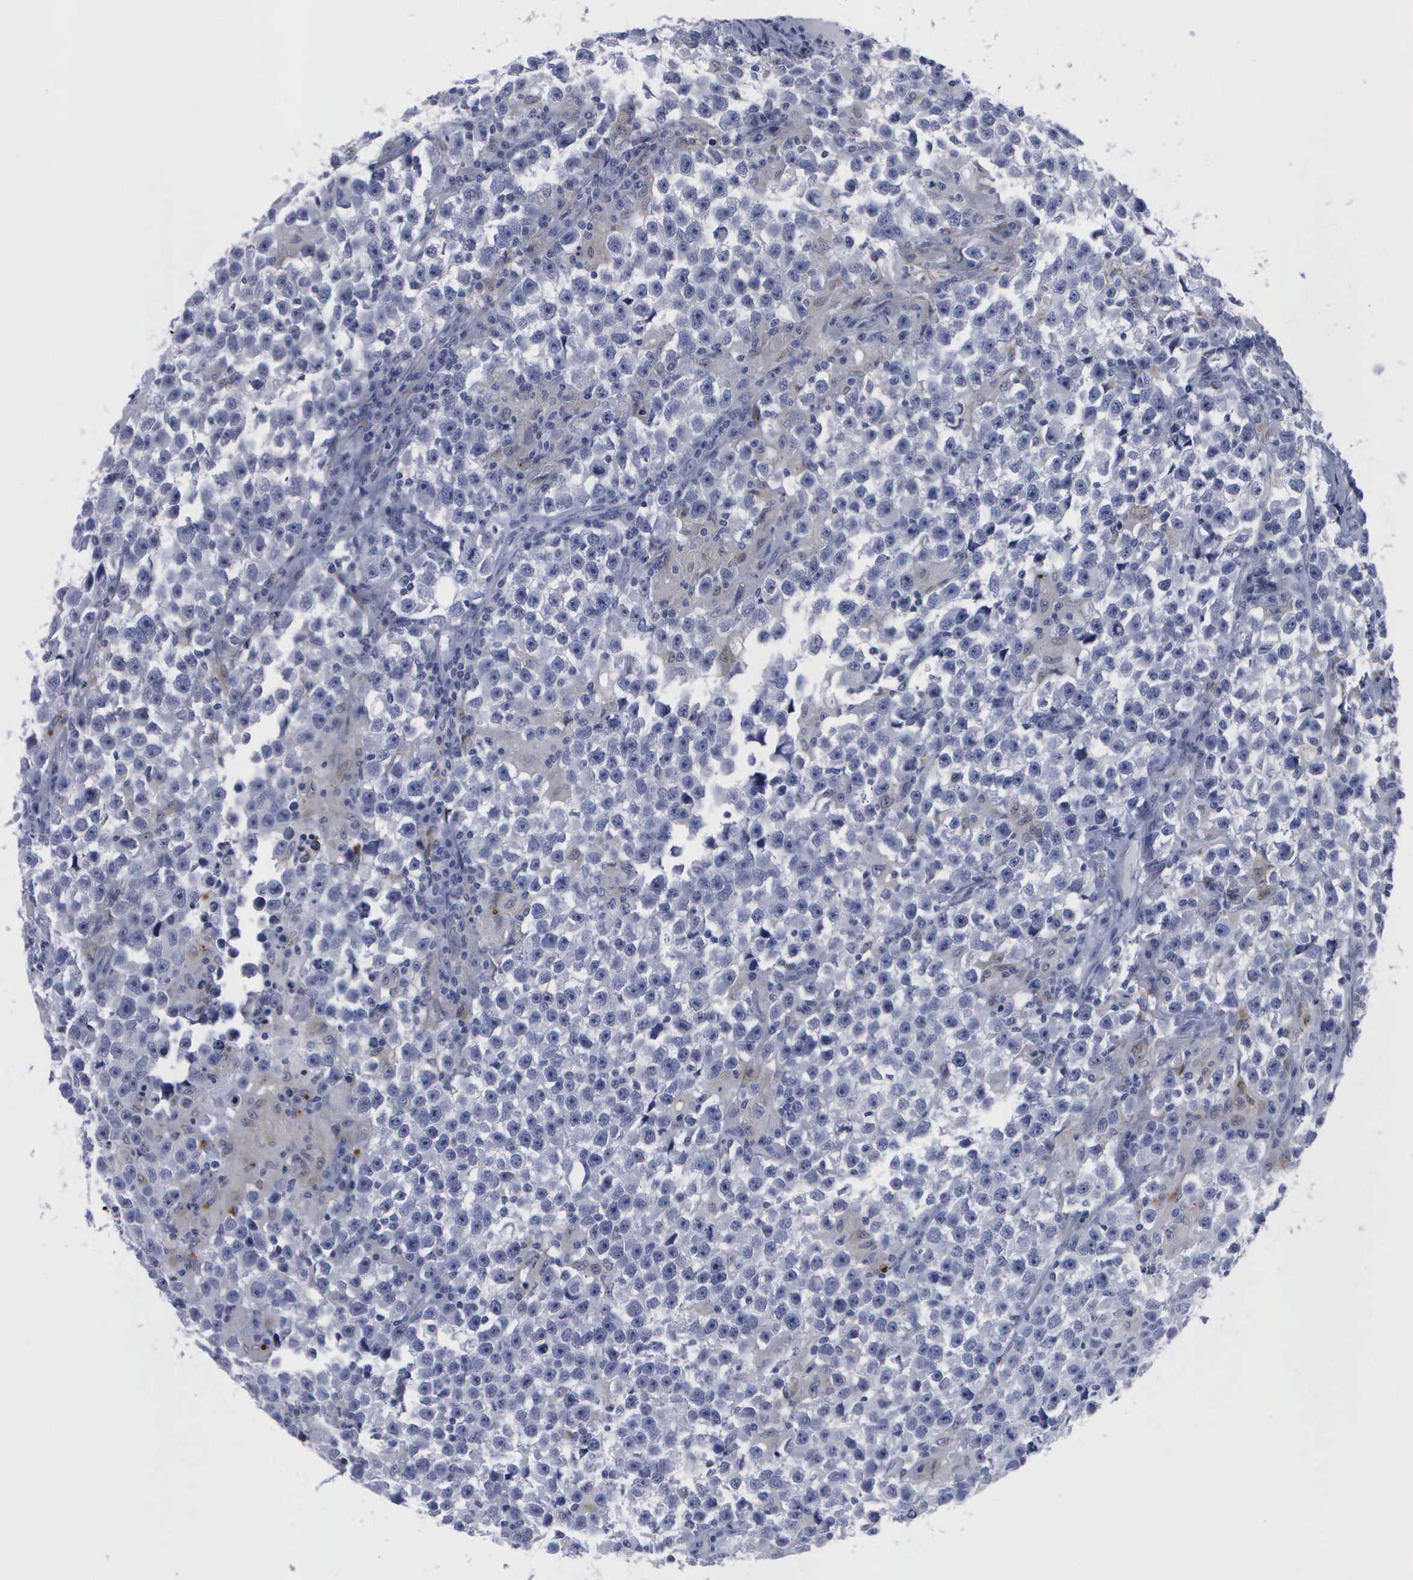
{"staining": {"intensity": "negative", "quantity": "none", "location": "none"}, "tissue": "testis cancer", "cell_type": "Tumor cells", "image_type": "cancer", "snomed": [{"axis": "morphology", "description": "Seminoma, NOS"}, {"axis": "topography", "description": "Testis"}], "caption": "Immunohistochemistry (IHC) of testis cancer demonstrates no expression in tumor cells.", "gene": "CSTA", "patient": {"sex": "male", "age": 33}}